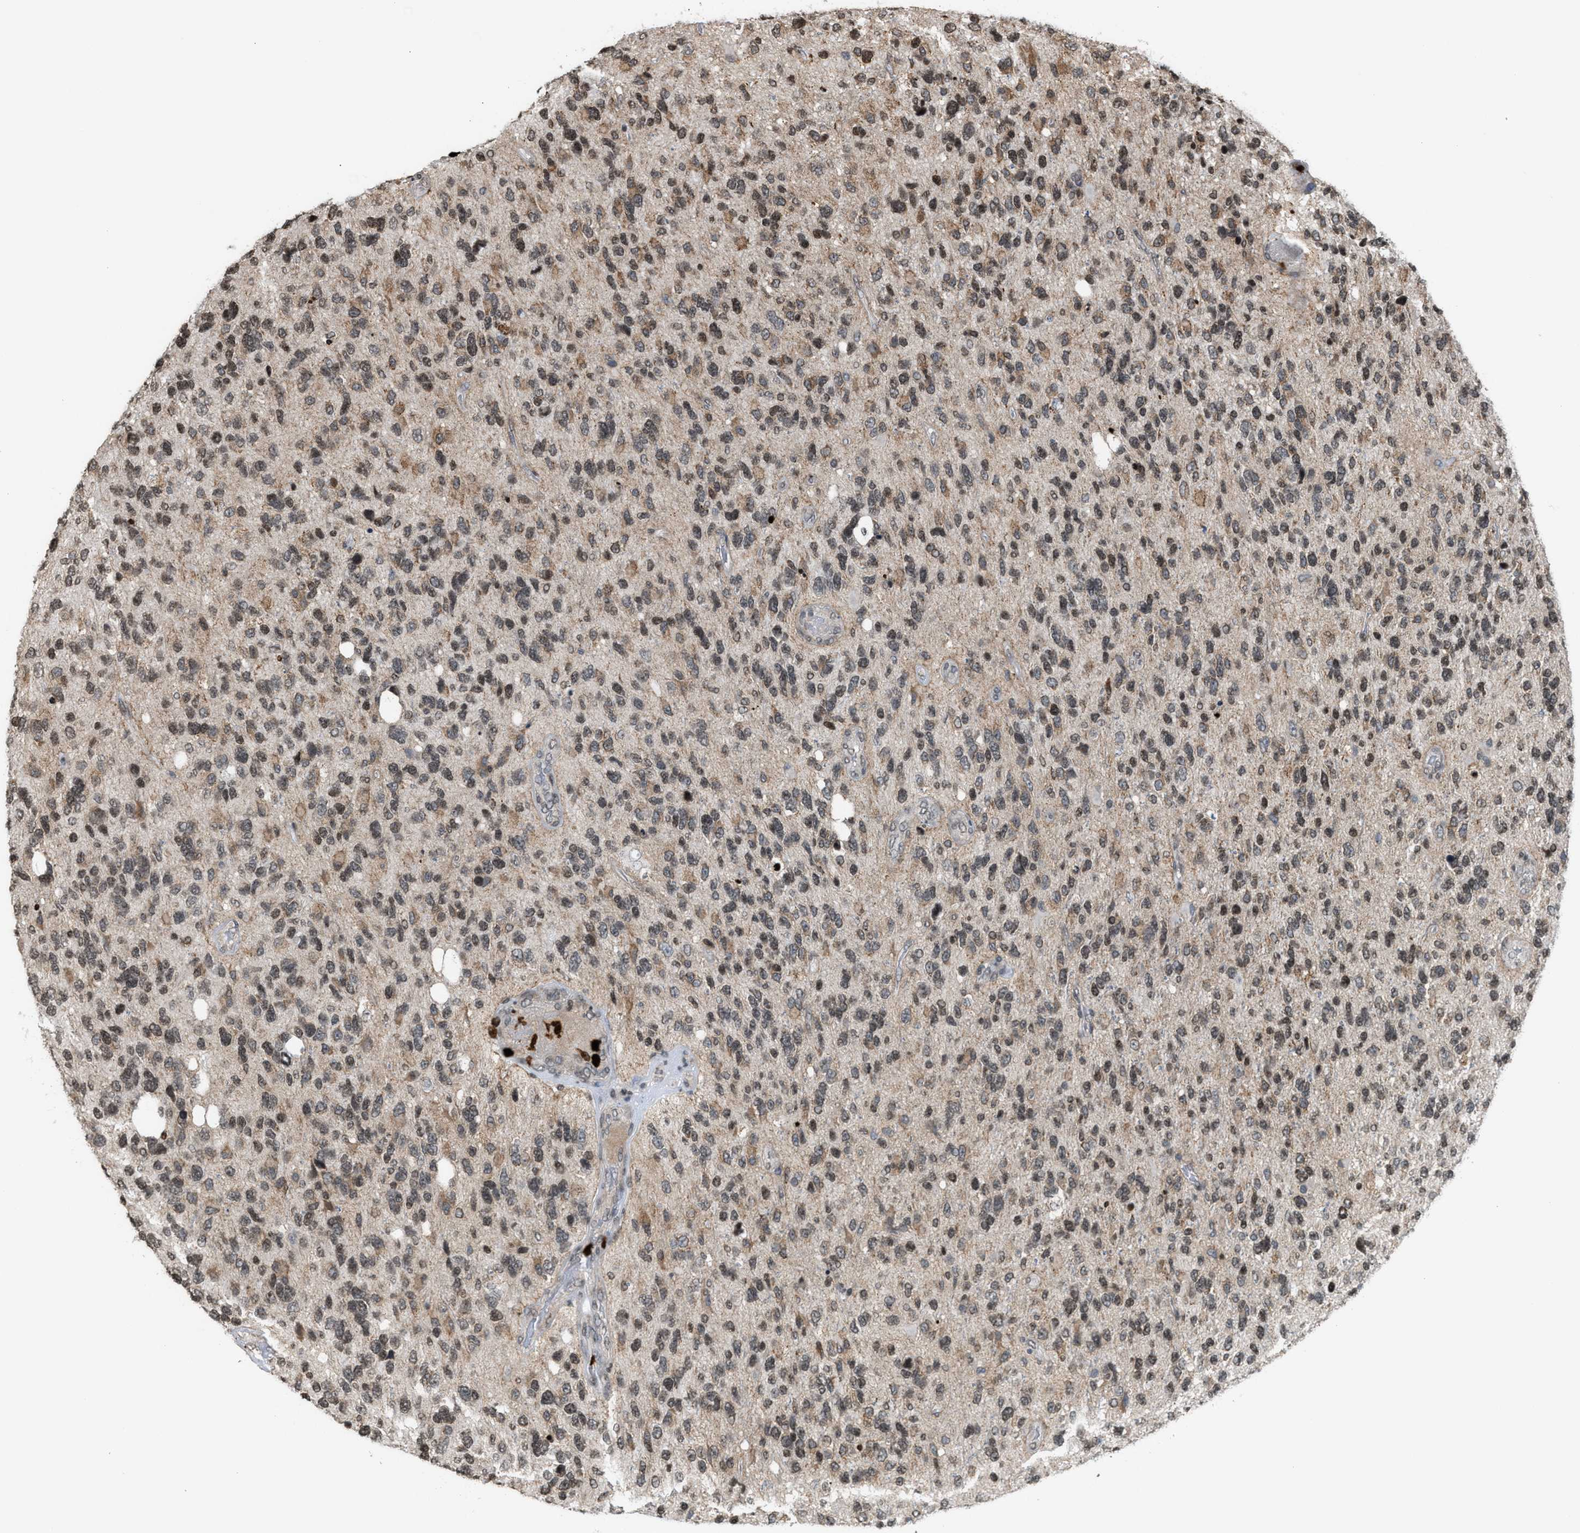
{"staining": {"intensity": "weak", "quantity": ">75%", "location": "cytoplasmic/membranous,nuclear"}, "tissue": "glioma", "cell_type": "Tumor cells", "image_type": "cancer", "snomed": [{"axis": "morphology", "description": "Glioma, malignant, High grade"}, {"axis": "topography", "description": "Brain"}], "caption": "Immunohistochemistry (IHC) micrograph of neoplastic tissue: glioma stained using immunohistochemistry demonstrates low levels of weak protein expression localized specifically in the cytoplasmic/membranous and nuclear of tumor cells, appearing as a cytoplasmic/membranous and nuclear brown color.", "gene": "PRUNE2", "patient": {"sex": "female", "age": 58}}